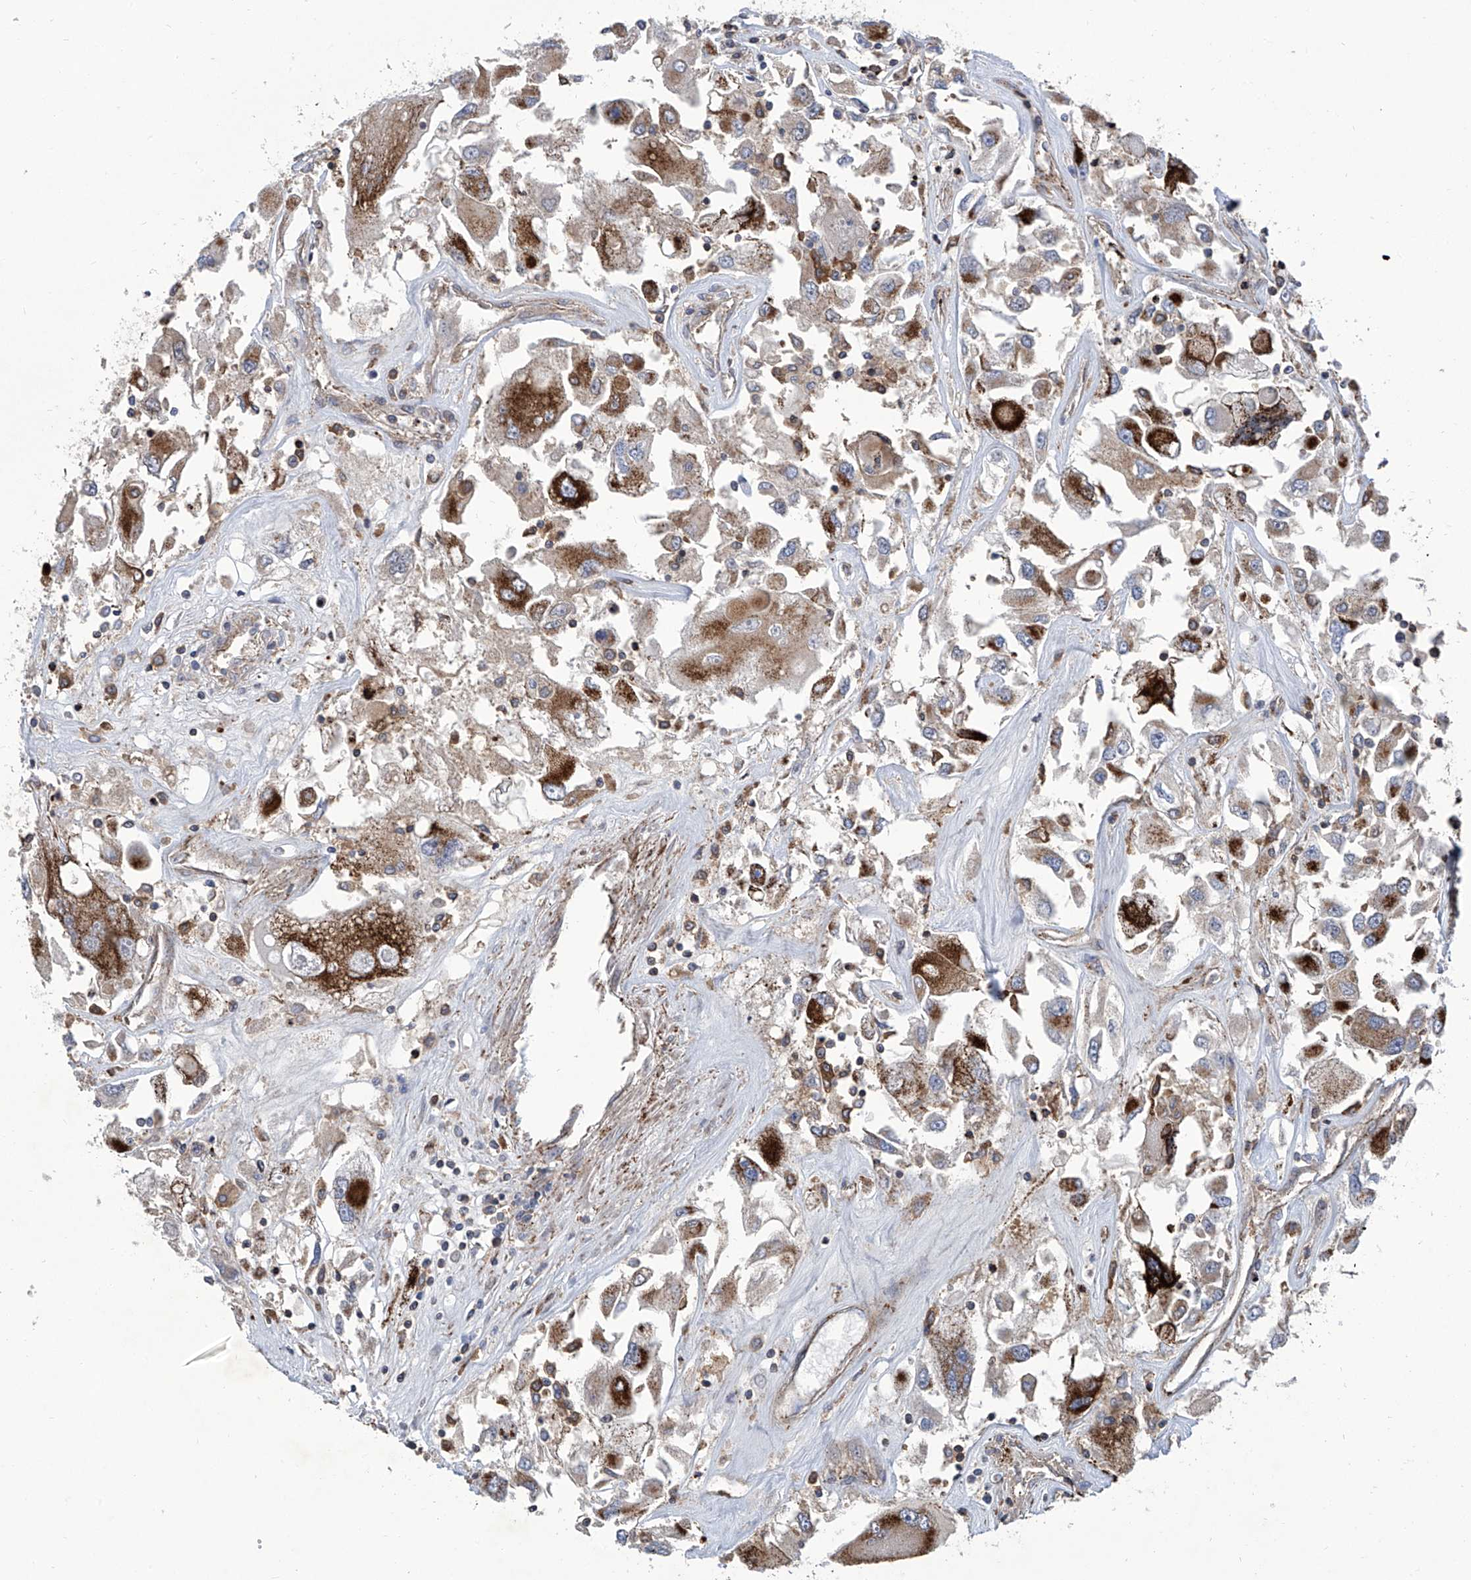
{"staining": {"intensity": "strong", "quantity": ">75%", "location": "cytoplasmic/membranous"}, "tissue": "renal cancer", "cell_type": "Tumor cells", "image_type": "cancer", "snomed": [{"axis": "morphology", "description": "Adenocarcinoma, NOS"}, {"axis": "topography", "description": "Kidney"}], "caption": "Brown immunohistochemical staining in adenocarcinoma (renal) demonstrates strong cytoplasmic/membranous staining in approximately >75% of tumor cells. The protein of interest is shown in brown color, while the nuclei are stained blue.", "gene": "SMAP1", "patient": {"sex": "female", "age": 52}}